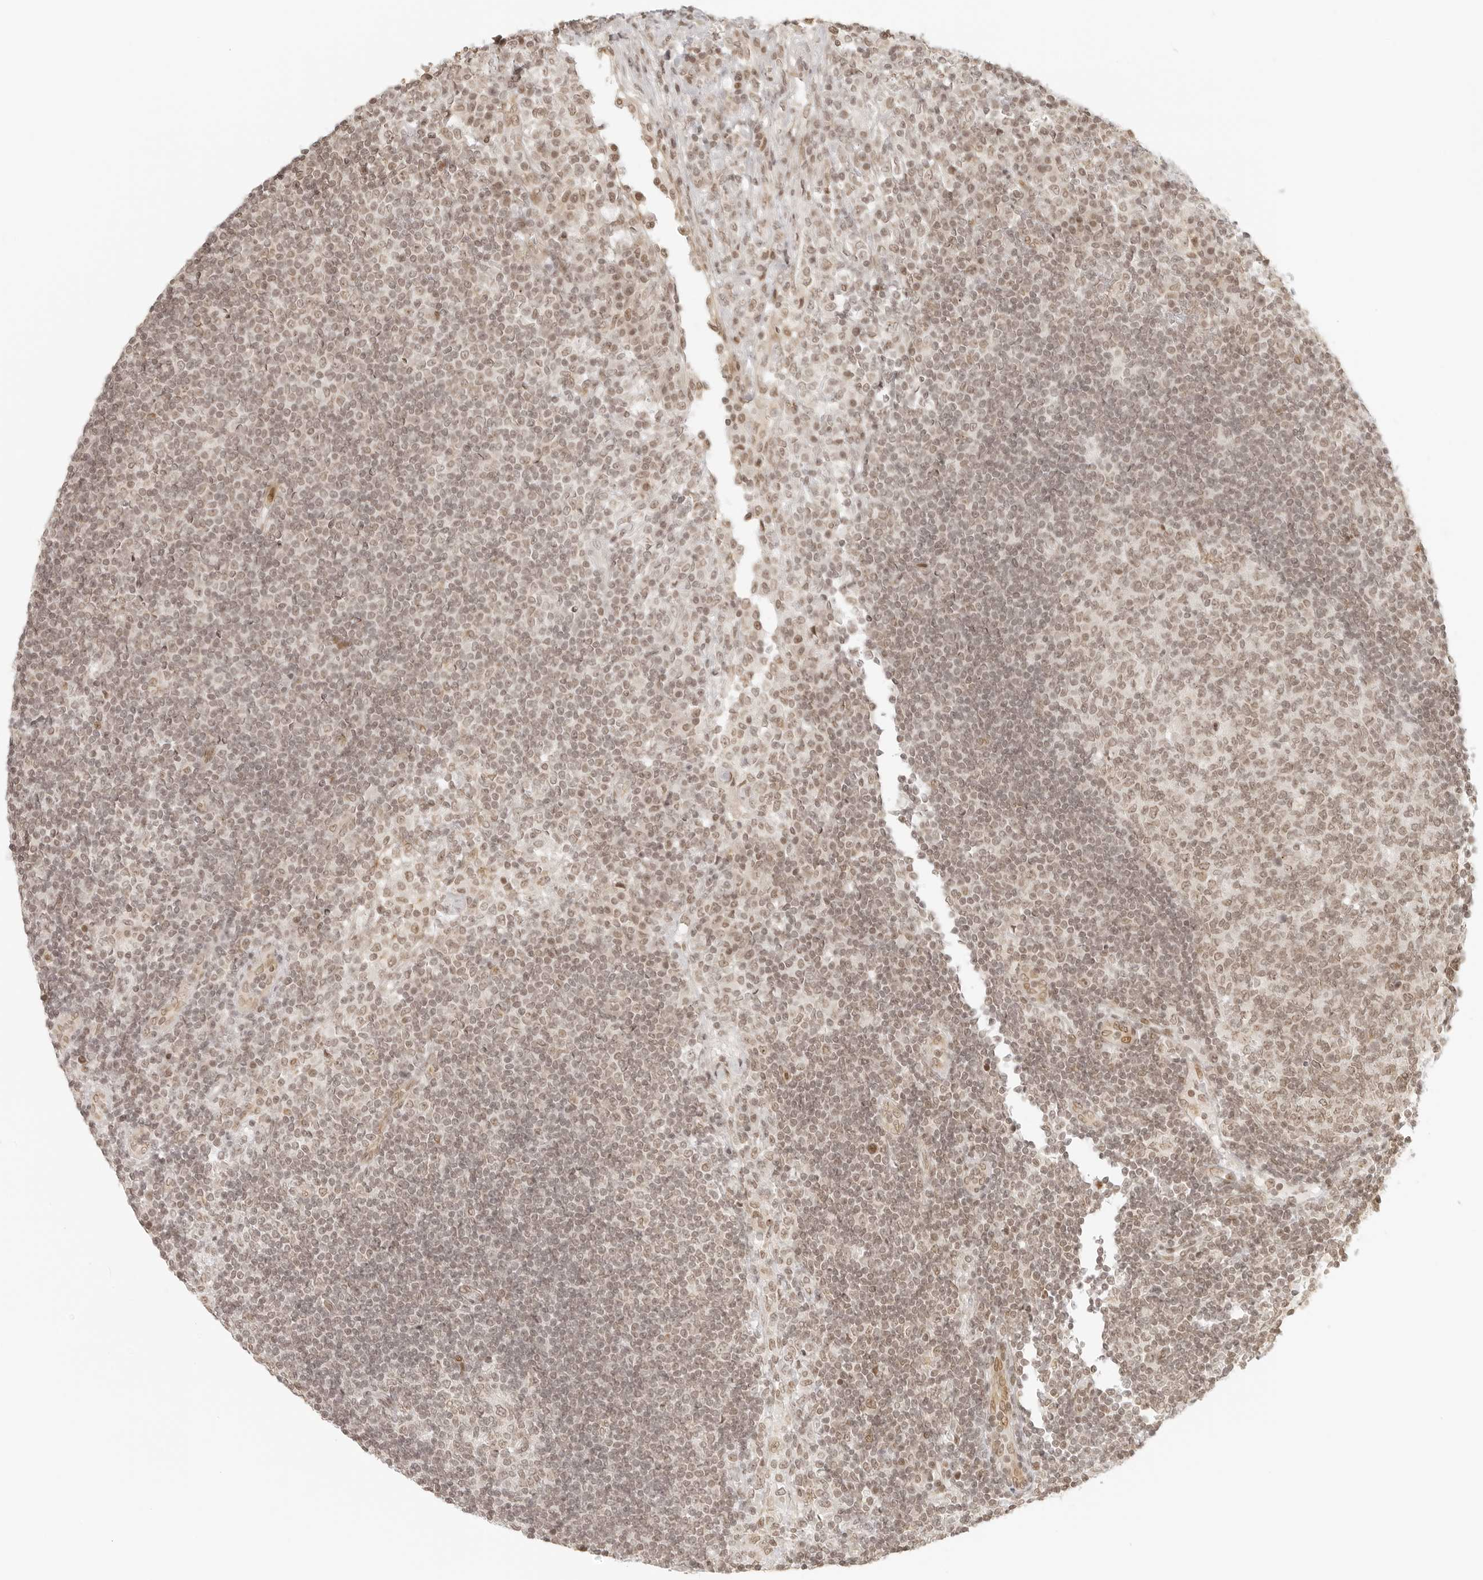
{"staining": {"intensity": "weak", "quantity": ">75%", "location": "nuclear"}, "tissue": "lymph node", "cell_type": "Germinal center cells", "image_type": "normal", "snomed": [{"axis": "morphology", "description": "Normal tissue, NOS"}, {"axis": "topography", "description": "Lymph node"}], "caption": "Weak nuclear staining for a protein is appreciated in approximately >75% of germinal center cells of normal lymph node using immunohistochemistry (IHC).", "gene": "ZNF407", "patient": {"sex": "female", "age": 53}}